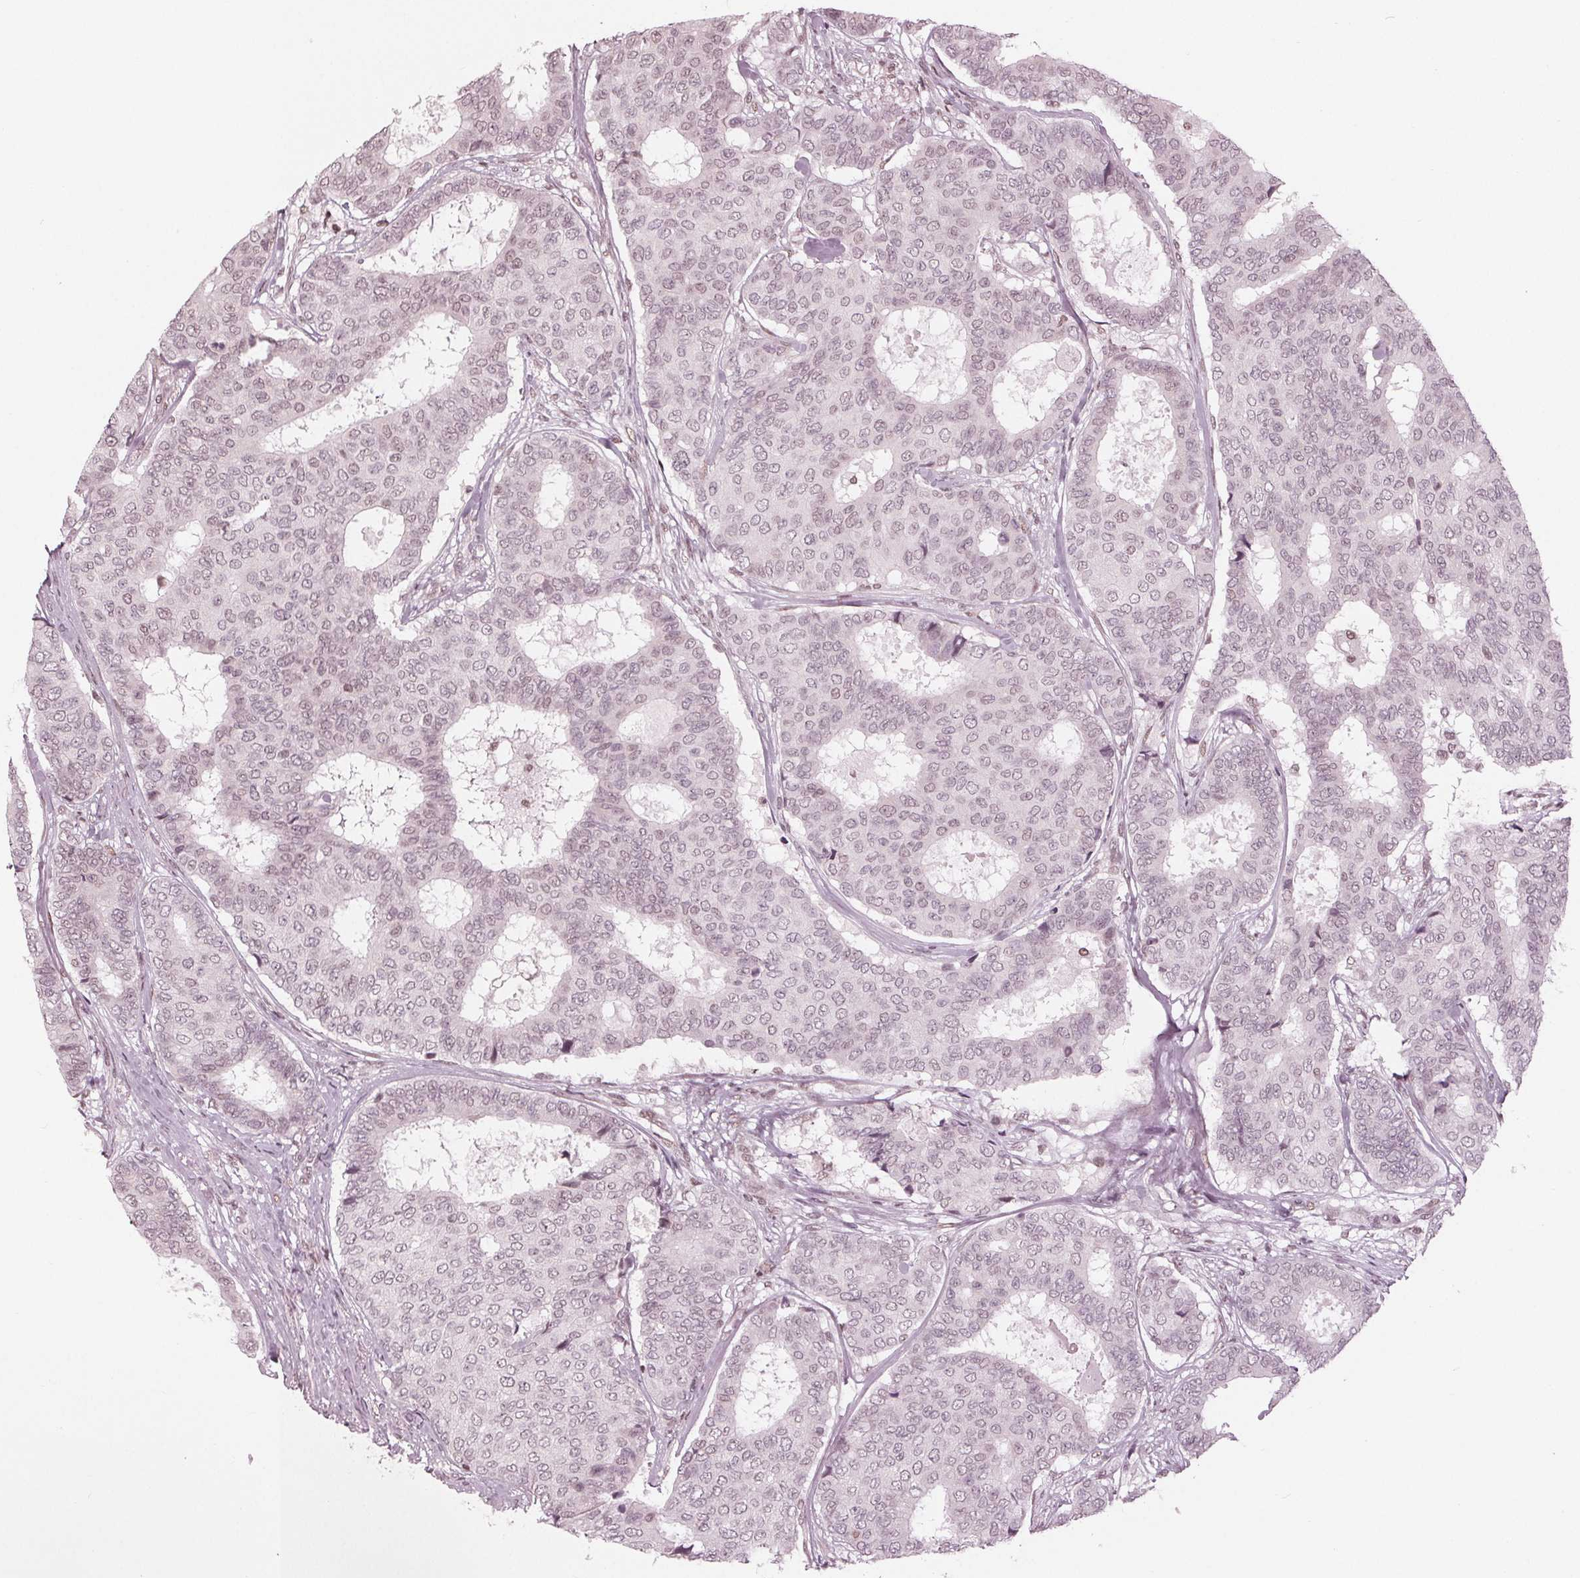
{"staining": {"intensity": "weak", "quantity": "25%-75%", "location": "nuclear"}, "tissue": "breast cancer", "cell_type": "Tumor cells", "image_type": "cancer", "snomed": [{"axis": "morphology", "description": "Duct carcinoma"}, {"axis": "topography", "description": "Breast"}], "caption": "Approximately 25%-75% of tumor cells in human breast cancer exhibit weak nuclear protein staining as visualized by brown immunohistochemical staining.", "gene": "DNMT3L", "patient": {"sex": "female", "age": 75}}